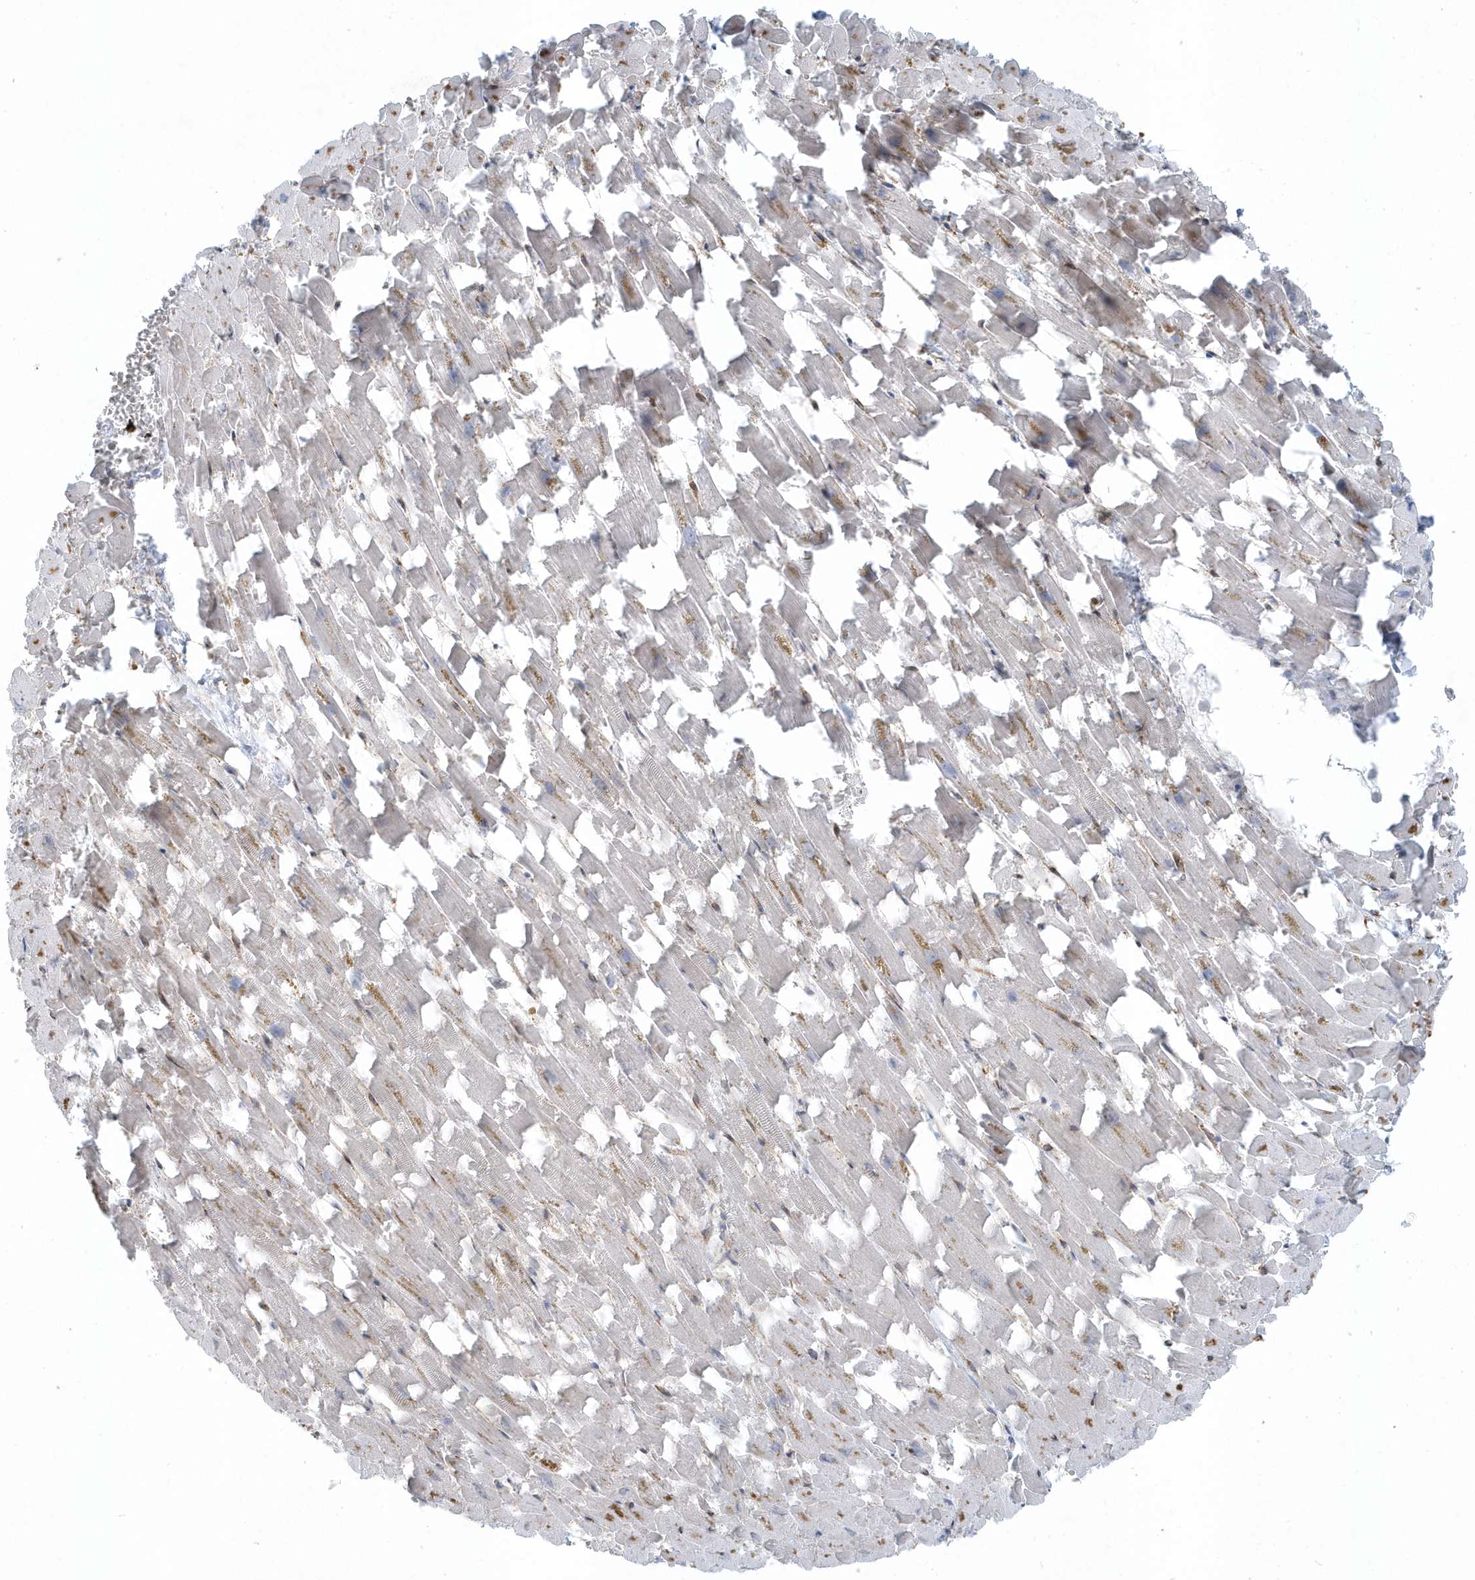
{"staining": {"intensity": "weak", "quantity": "25%-75%", "location": "cytoplasmic/membranous"}, "tissue": "heart muscle", "cell_type": "Cardiomyocytes", "image_type": "normal", "snomed": [{"axis": "morphology", "description": "Normal tissue, NOS"}, {"axis": "topography", "description": "Heart"}], "caption": "Cardiomyocytes demonstrate low levels of weak cytoplasmic/membranous positivity in approximately 25%-75% of cells in benign human heart muscle. (IHC, brightfield microscopy, high magnification).", "gene": "FAM98A", "patient": {"sex": "female", "age": 64}}